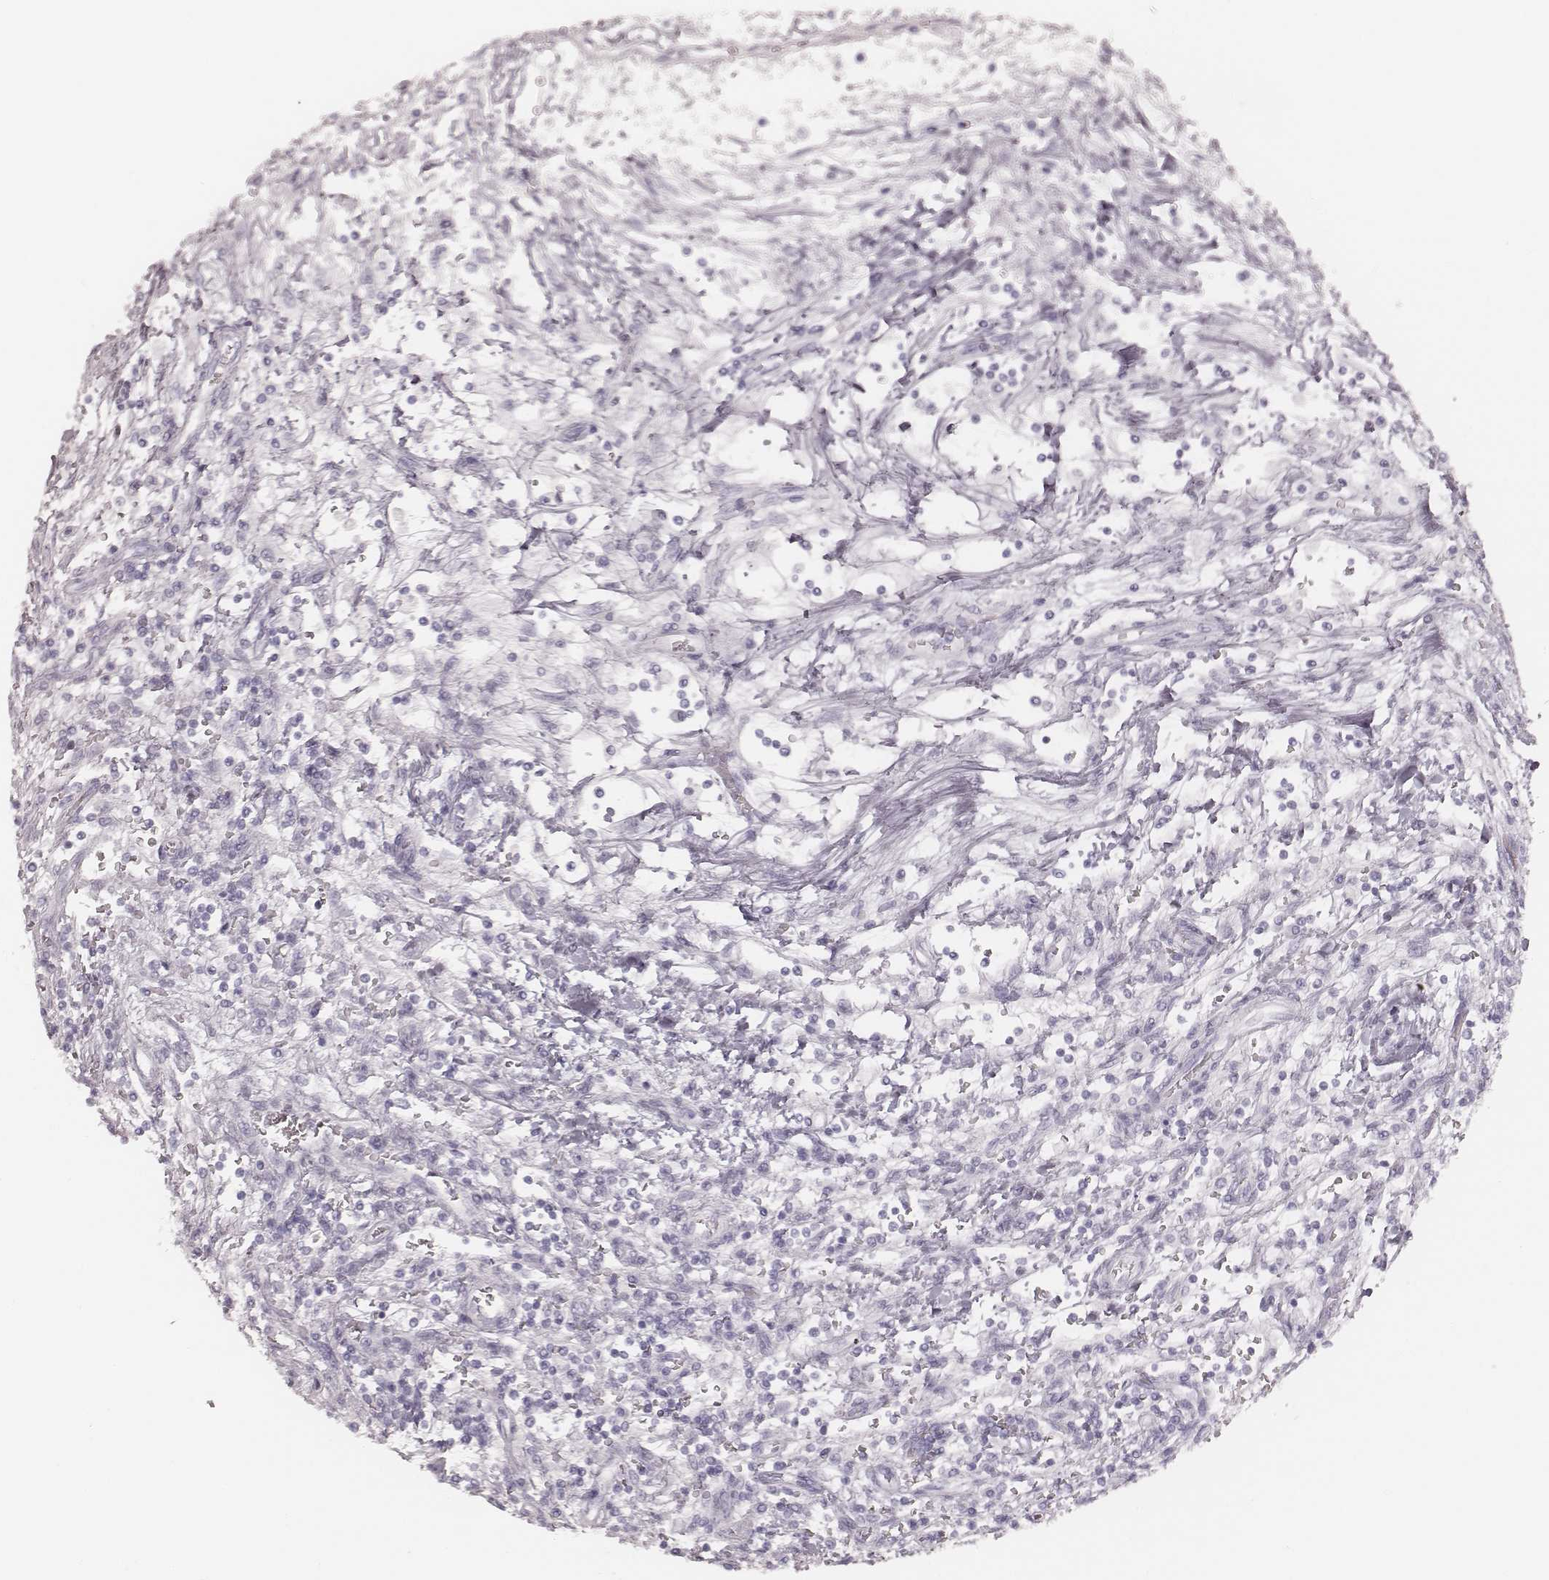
{"staining": {"intensity": "negative", "quantity": "none", "location": "none"}, "tissue": "testis cancer", "cell_type": "Tumor cells", "image_type": "cancer", "snomed": [{"axis": "morphology", "description": "Seminoma, NOS"}, {"axis": "topography", "description": "Testis"}], "caption": "High power microscopy photomicrograph of an immunohistochemistry histopathology image of testis cancer (seminoma), revealing no significant staining in tumor cells.", "gene": "KRT34", "patient": {"sex": "male", "age": 34}}